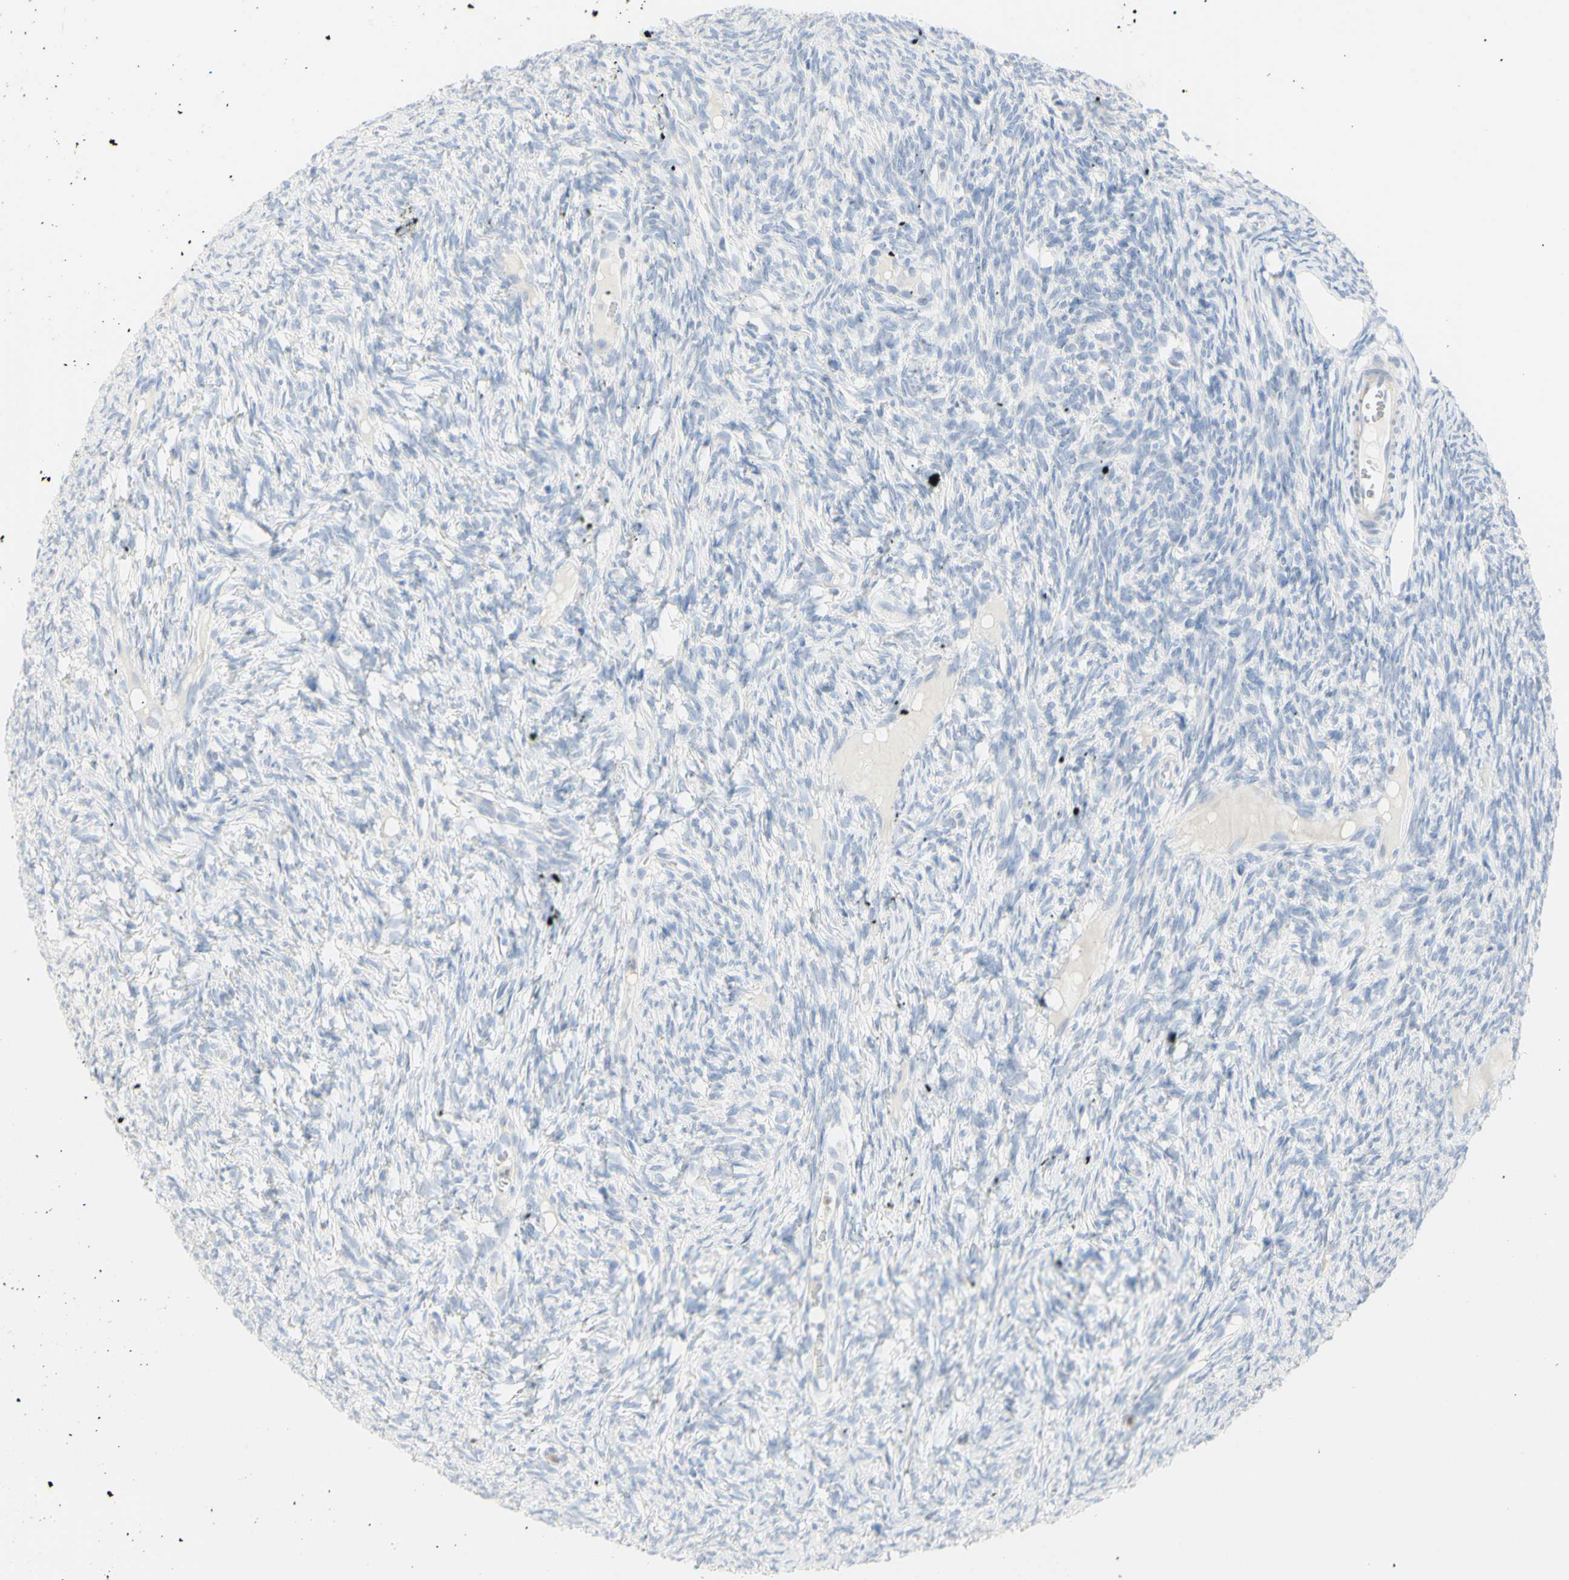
{"staining": {"intensity": "negative", "quantity": "none", "location": "none"}, "tissue": "ovary", "cell_type": "Ovarian stroma cells", "image_type": "normal", "snomed": [{"axis": "morphology", "description": "Normal tissue, NOS"}, {"axis": "topography", "description": "Ovary"}], "caption": "IHC photomicrograph of unremarkable ovary: ovary stained with DAB displays no significant protein positivity in ovarian stroma cells.", "gene": "B4GALNT3", "patient": {"sex": "female", "age": 33}}